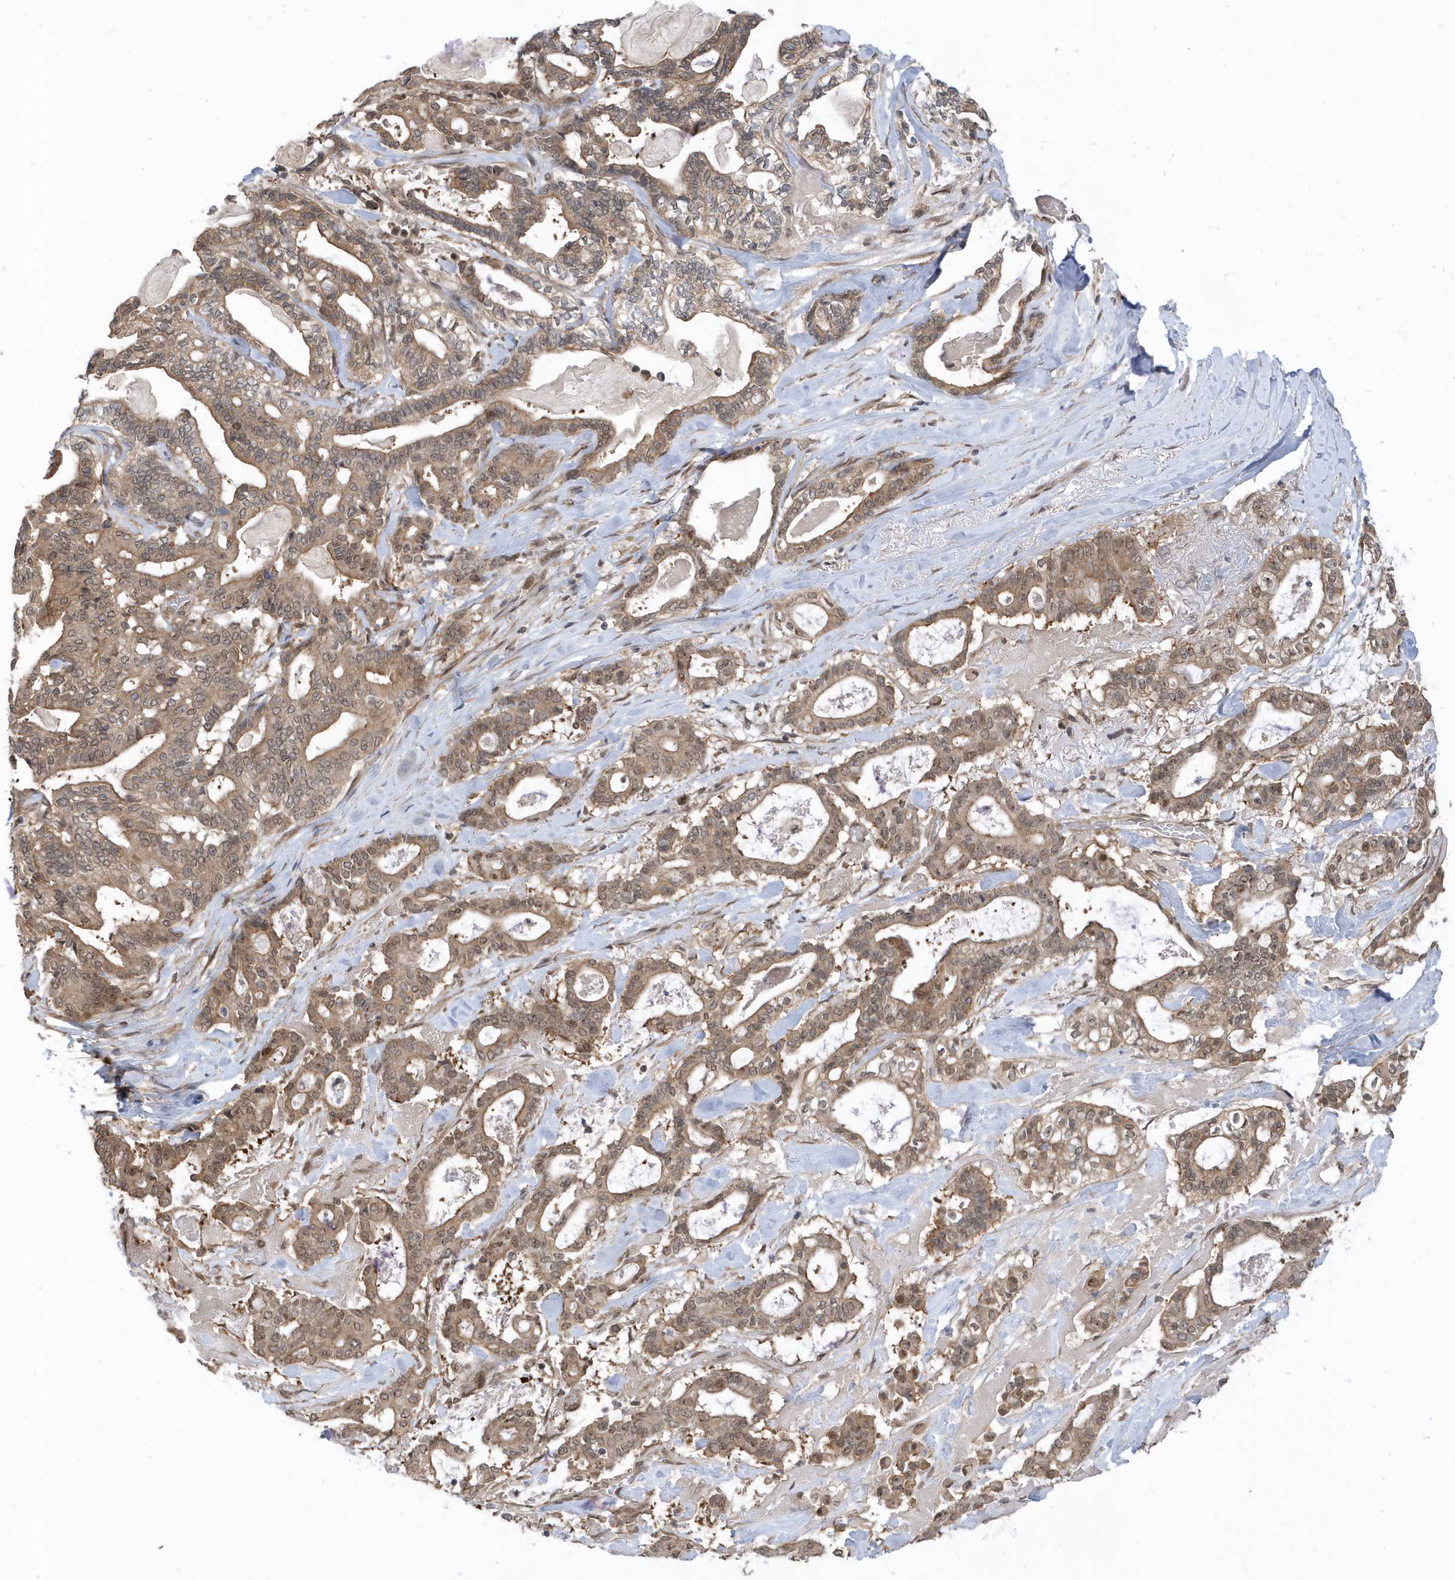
{"staining": {"intensity": "moderate", "quantity": ">75%", "location": "cytoplasmic/membranous,nuclear"}, "tissue": "pancreatic cancer", "cell_type": "Tumor cells", "image_type": "cancer", "snomed": [{"axis": "morphology", "description": "Adenocarcinoma, NOS"}, {"axis": "topography", "description": "Pancreas"}], "caption": "Pancreatic adenocarcinoma stained for a protein reveals moderate cytoplasmic/membranous and nuclear positivity in tumor cells.", "gene": "USP53", "patient": {"sex": "male", "age": 63}}